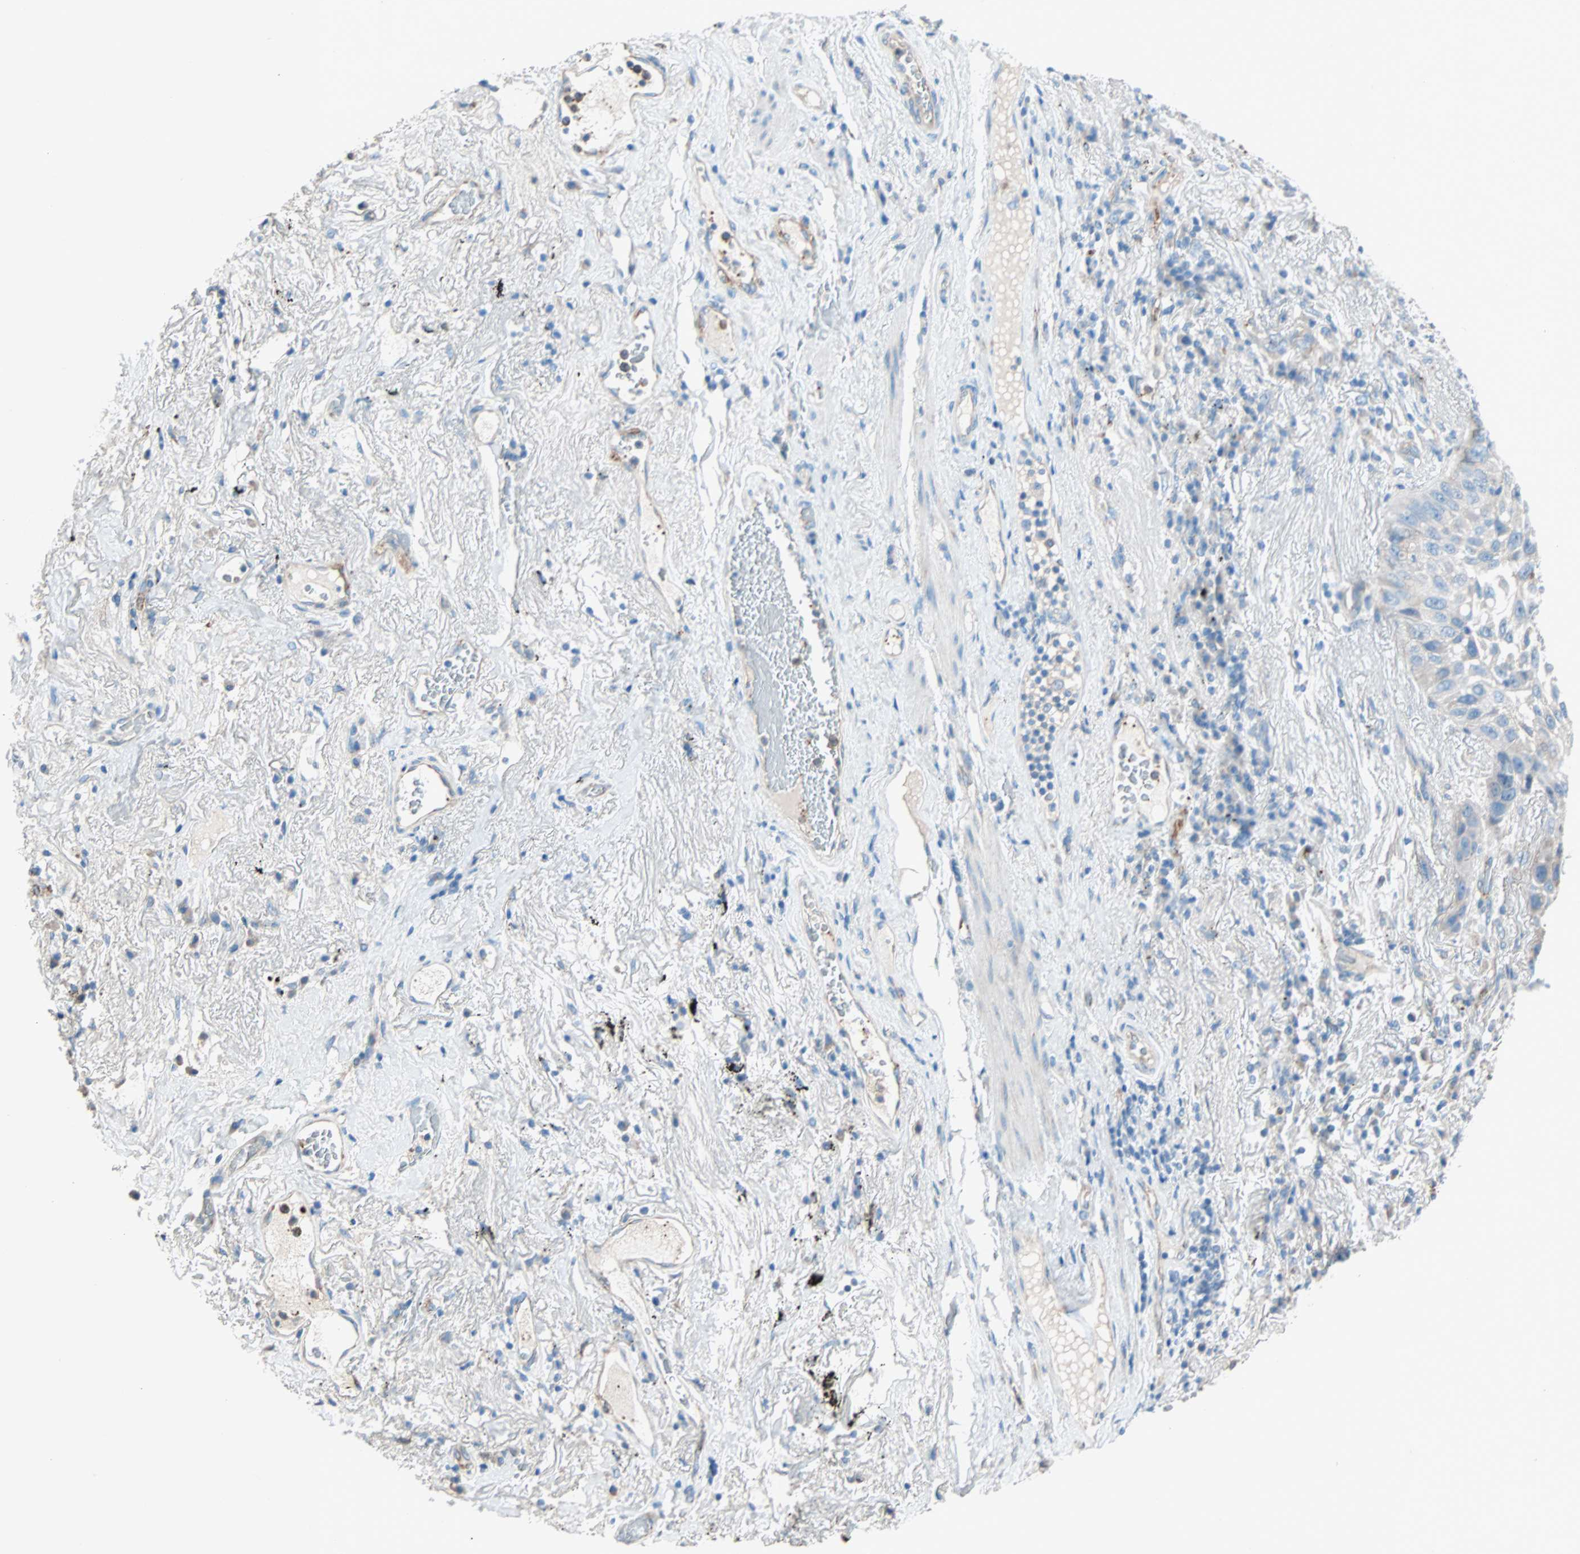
{"staining": {"intensity": "weak", "quantity": ">75%", "location": "cytoplasmic/membranous"}, "tissue": "lung cancer", "cell_type": "Tumor cells", "image_type": "cancer", "snomed": [{"axis": "morphology", "description": "Squamous cell carcinoma, NOS"}, {"axis": "topography", "description": "Lung"}], "caption": "Tumor cells show weak cytoplasmic/membranous positivity in about >75% of cells in squamous cell carcinoma (lung).", "gene": "LY6G6F", "patient": {"sex": "male", "age": 57}}